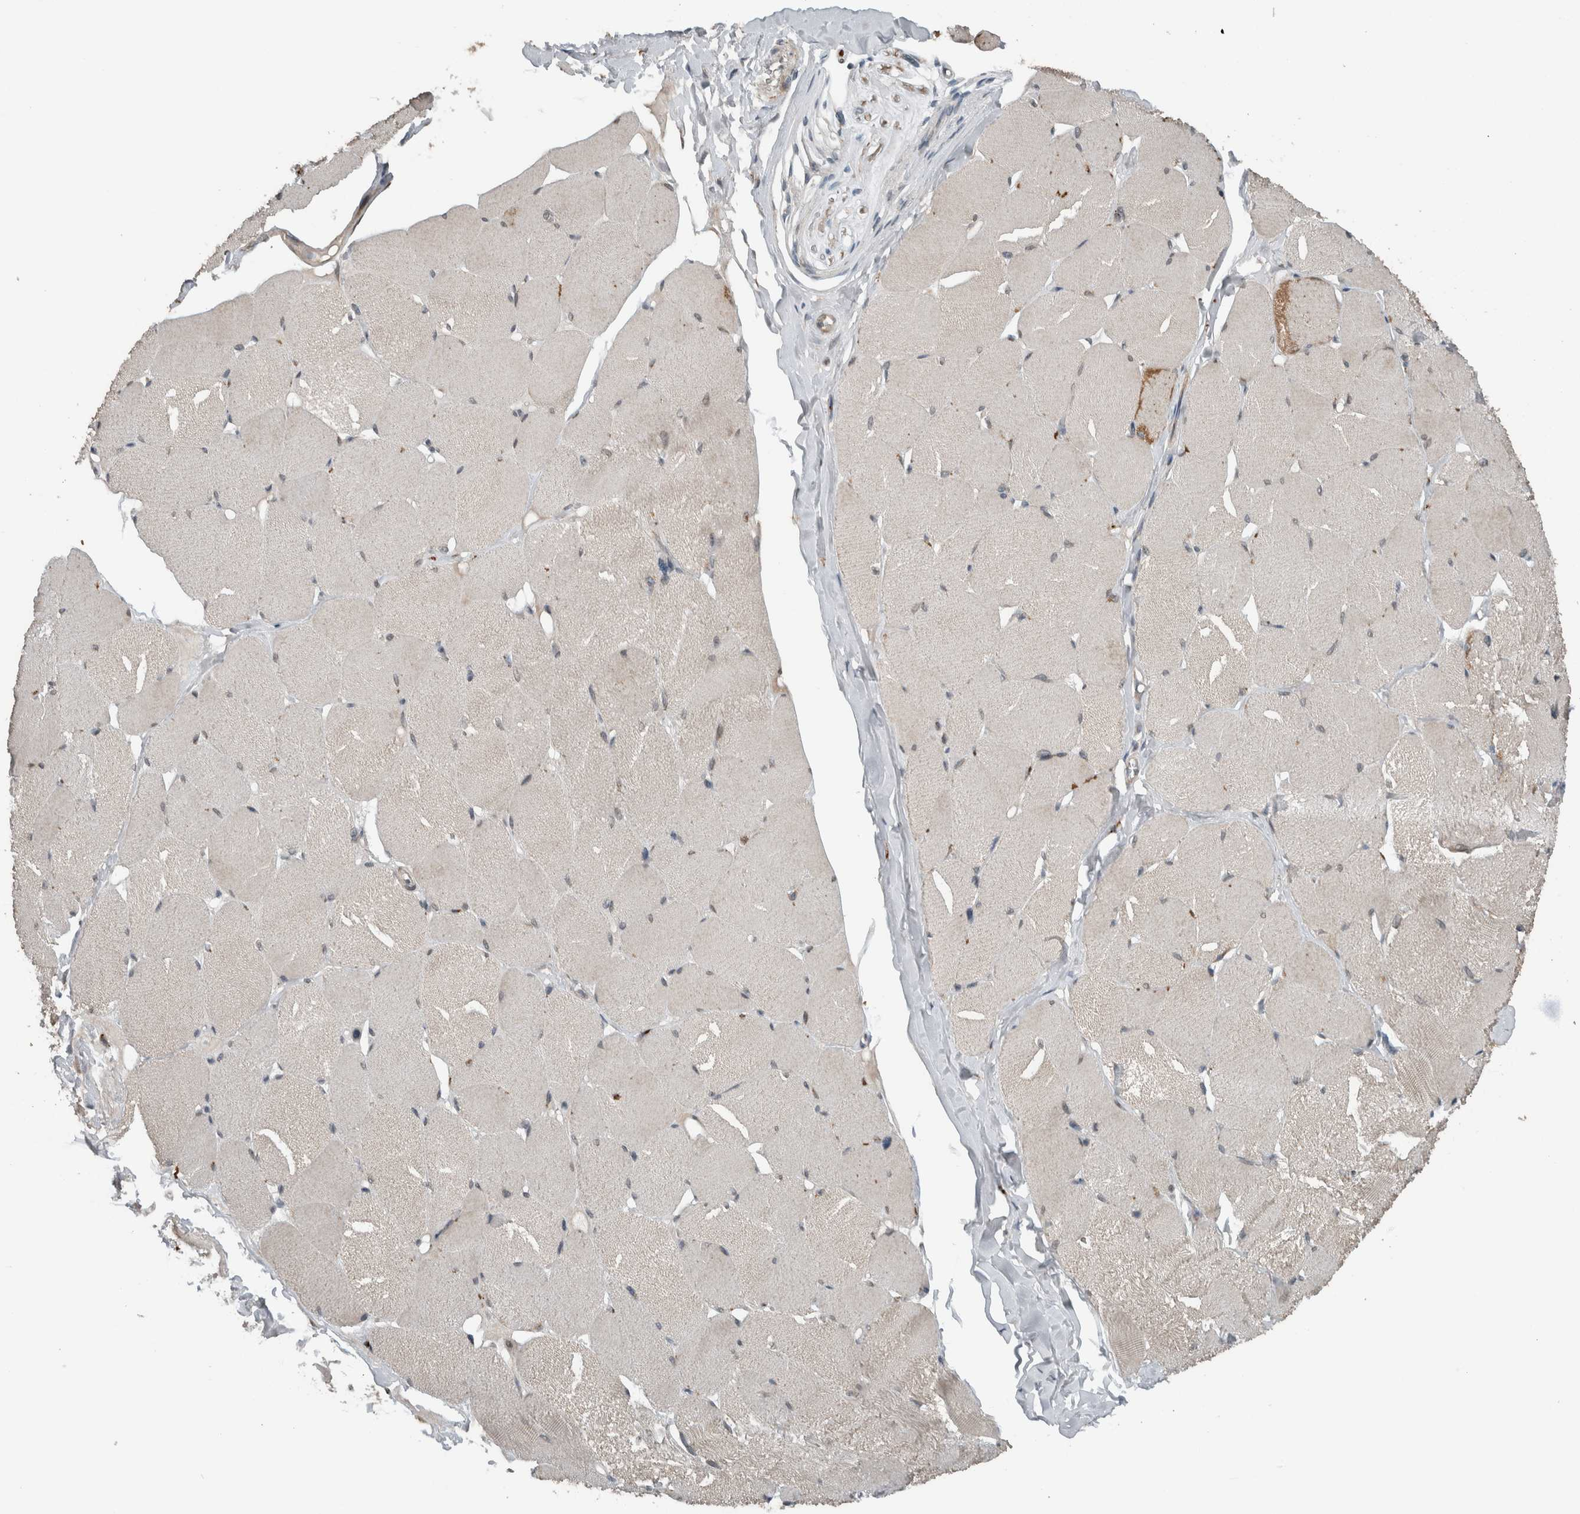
{"staining": {"intensity": "weak", "quantity": "25%-75%", "location": "cytoplasmic/membranous"}, "tissue": "skeletal muscle", "cell_type": "Myocytes", "image_type": "normal", "snomed": [{"axis": "morphology", "description": "Normal tissue, NOS"}, {"axis": "topography", "description": "Skin"}, {"axis": "topography", "description": "Skeletal muscle"}], "caption": "DAB (3,3'-diaminobenzidine) immunohistochemical staining of benign human skeletal muscle shows weak cytoplasmic/membranous protein positivity in about 25%-75% of myocytes.", "gene": "GBA2", "patient": {"sex": "male", "age": 83}}